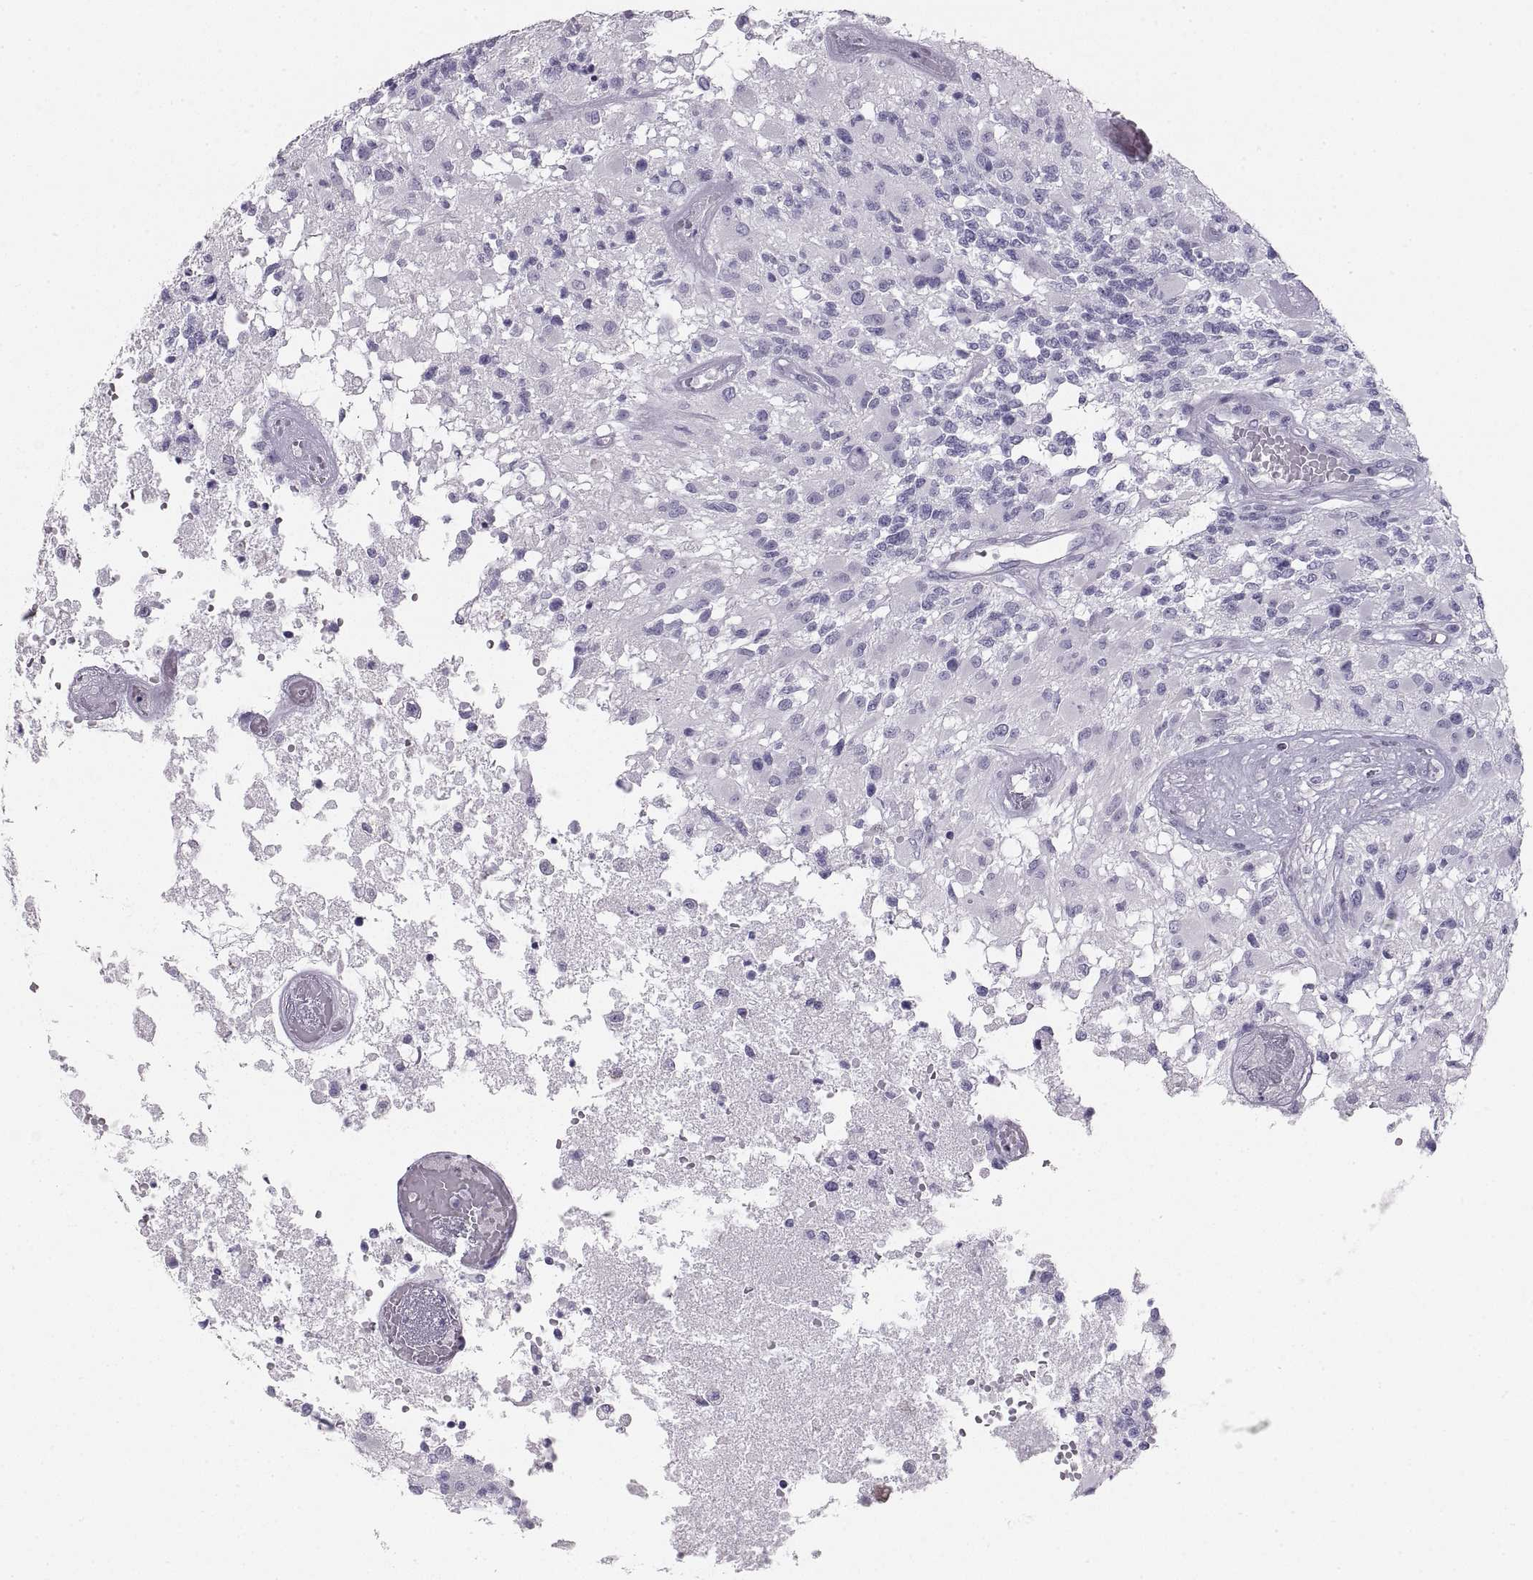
{"staining": {"intensity": "negative", "quantity": "none", "location": "none"}, "tissue": "glioma", "cell_type": "Tumor cells", "image_type": "cancer", "snomed": [{"axis": "morphology", "description": "Glioma, malignant, High grade"}, {"axis": "topography", "description": "Brain"}], "caption": "Tumor cells are negative for brown protein staining in glioma.", "gene": "SEMG1", "patient": {"sex": "female", "age": 63}}